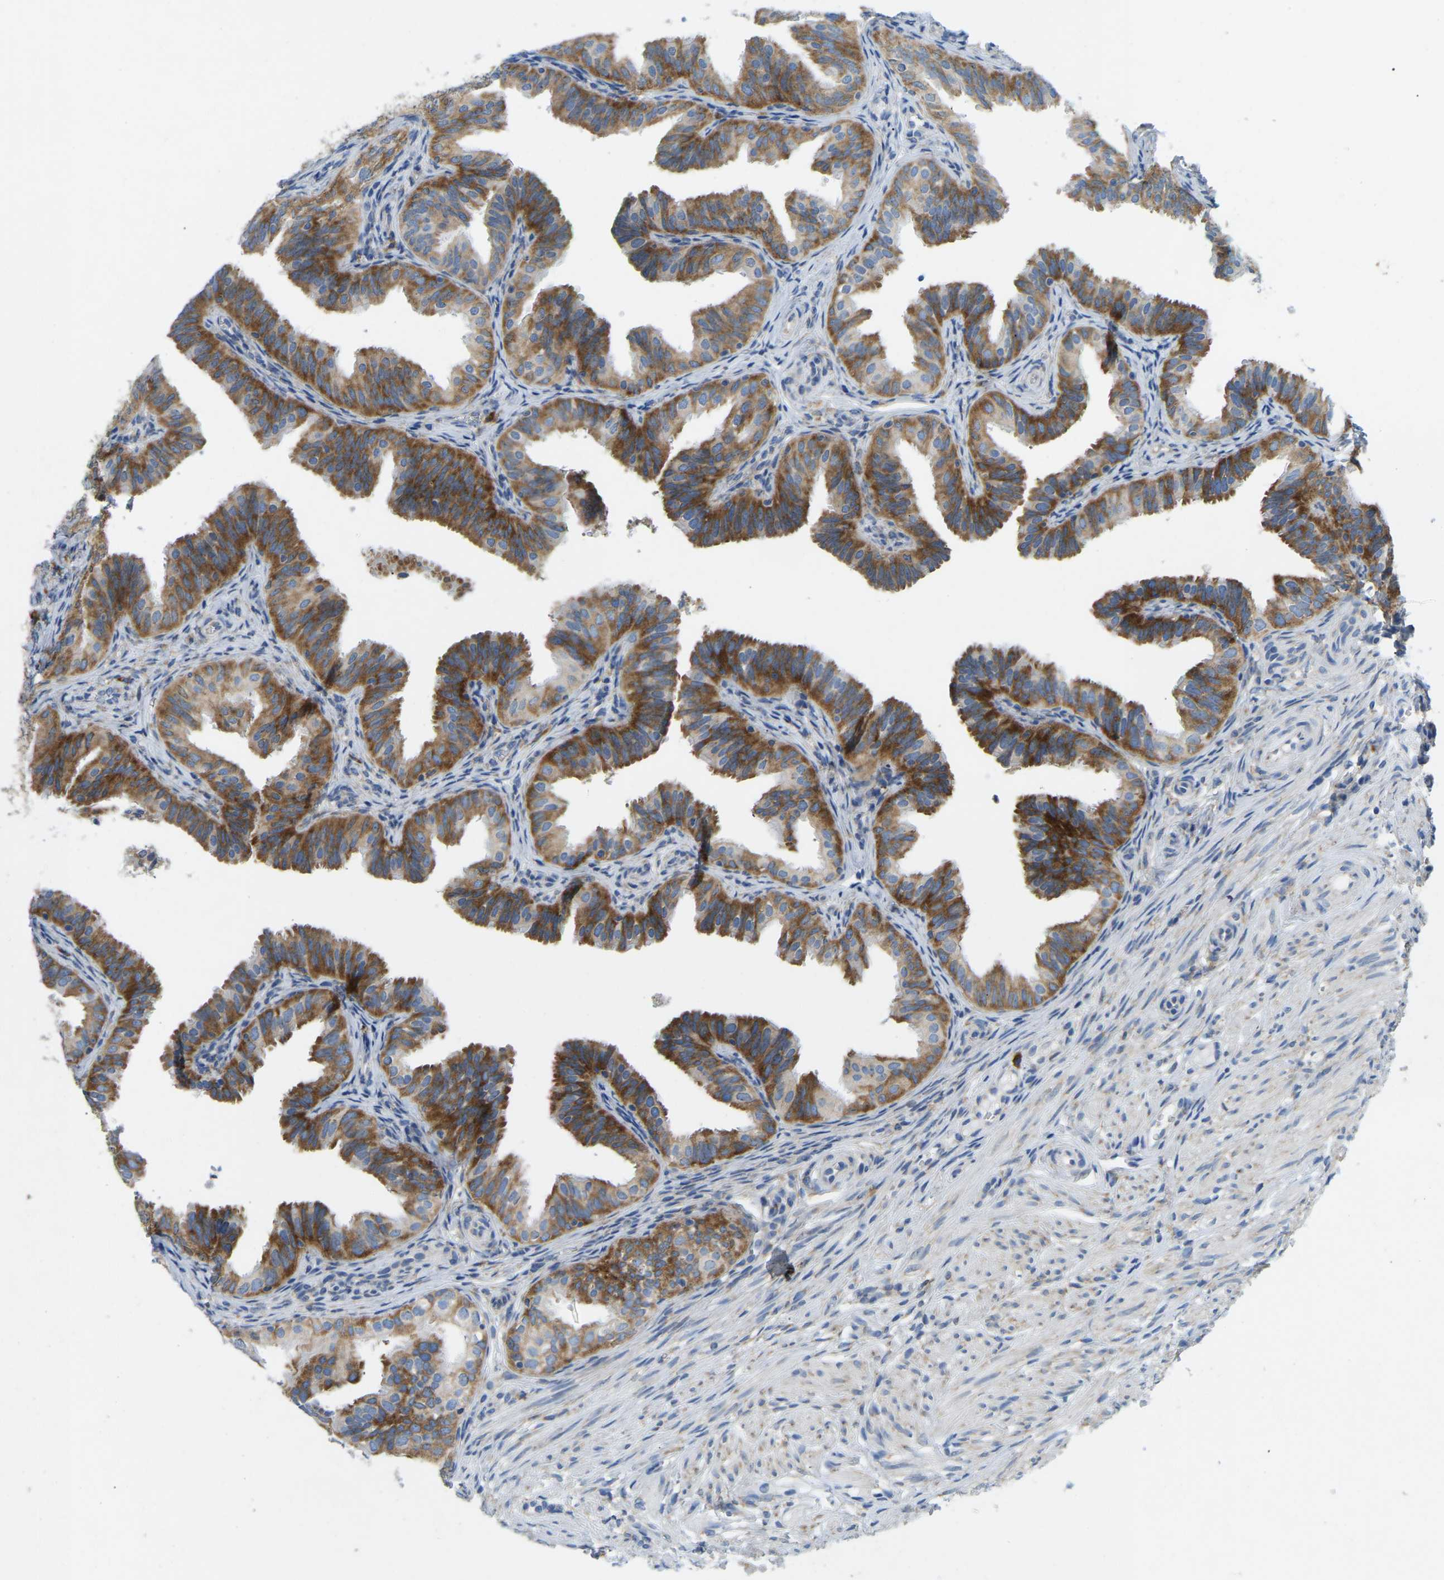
{"staining": {"intensity": "strong", "quantity": ">75%", "location": "cytoplasmic/membranous"}, "tissue": "fallopian tube", "cell_type": "Glandular cells", "image_type": "normal", "snomed": [{"axis": "morphology", "description": "Normal tissue, NOS"}, {"axis": "topography", "description": "Fallopian tube"}], "caption": "An image showing strong cytoplasmic/membranous expression in approximately >75% of glandular cells in normal fallopian tube, as visualized by brown immunohistochemical staining.", "gene": "SND1", "patient": {"sex": "female", "age": 35}}